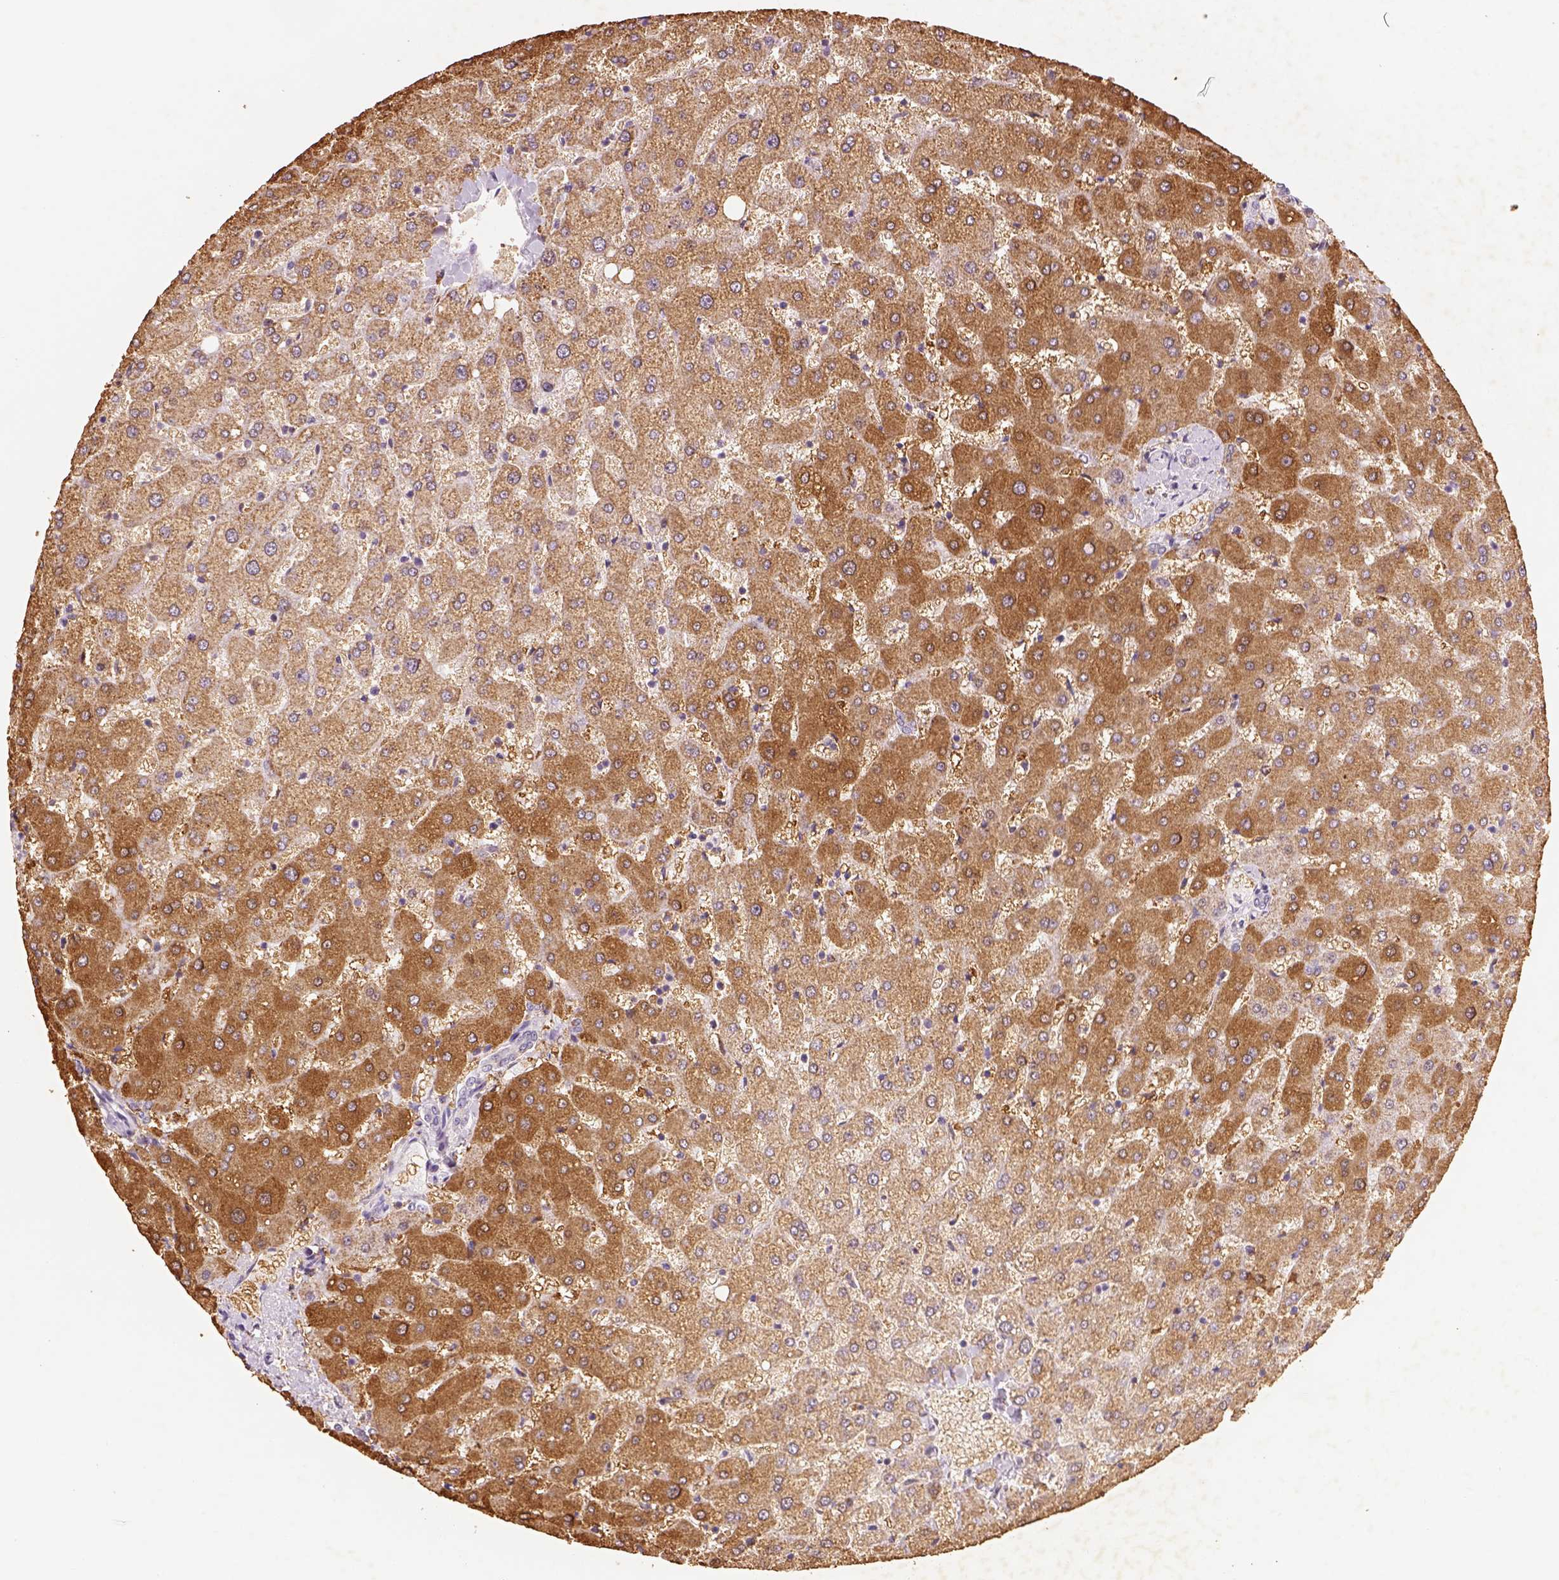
{"staining": {"intensity": "negative", "quantity": "none", "location": "none"}, "tissue": "liver", "cell_type": "Cholangiocytes", "image_type": "normal", "snomed": [{"axis": "morphology", "description": "Normal tissue, NOS"}, {"axis": "topography", "description": "Liver"}], "caption": "High power microscopy image of an immunohistochemistry histopathology image of unremarkable liver, revealing no significant expression in cholangiocytes.", "gene": "AP2B1", "patient": {"sex": "female", "age": 50}}